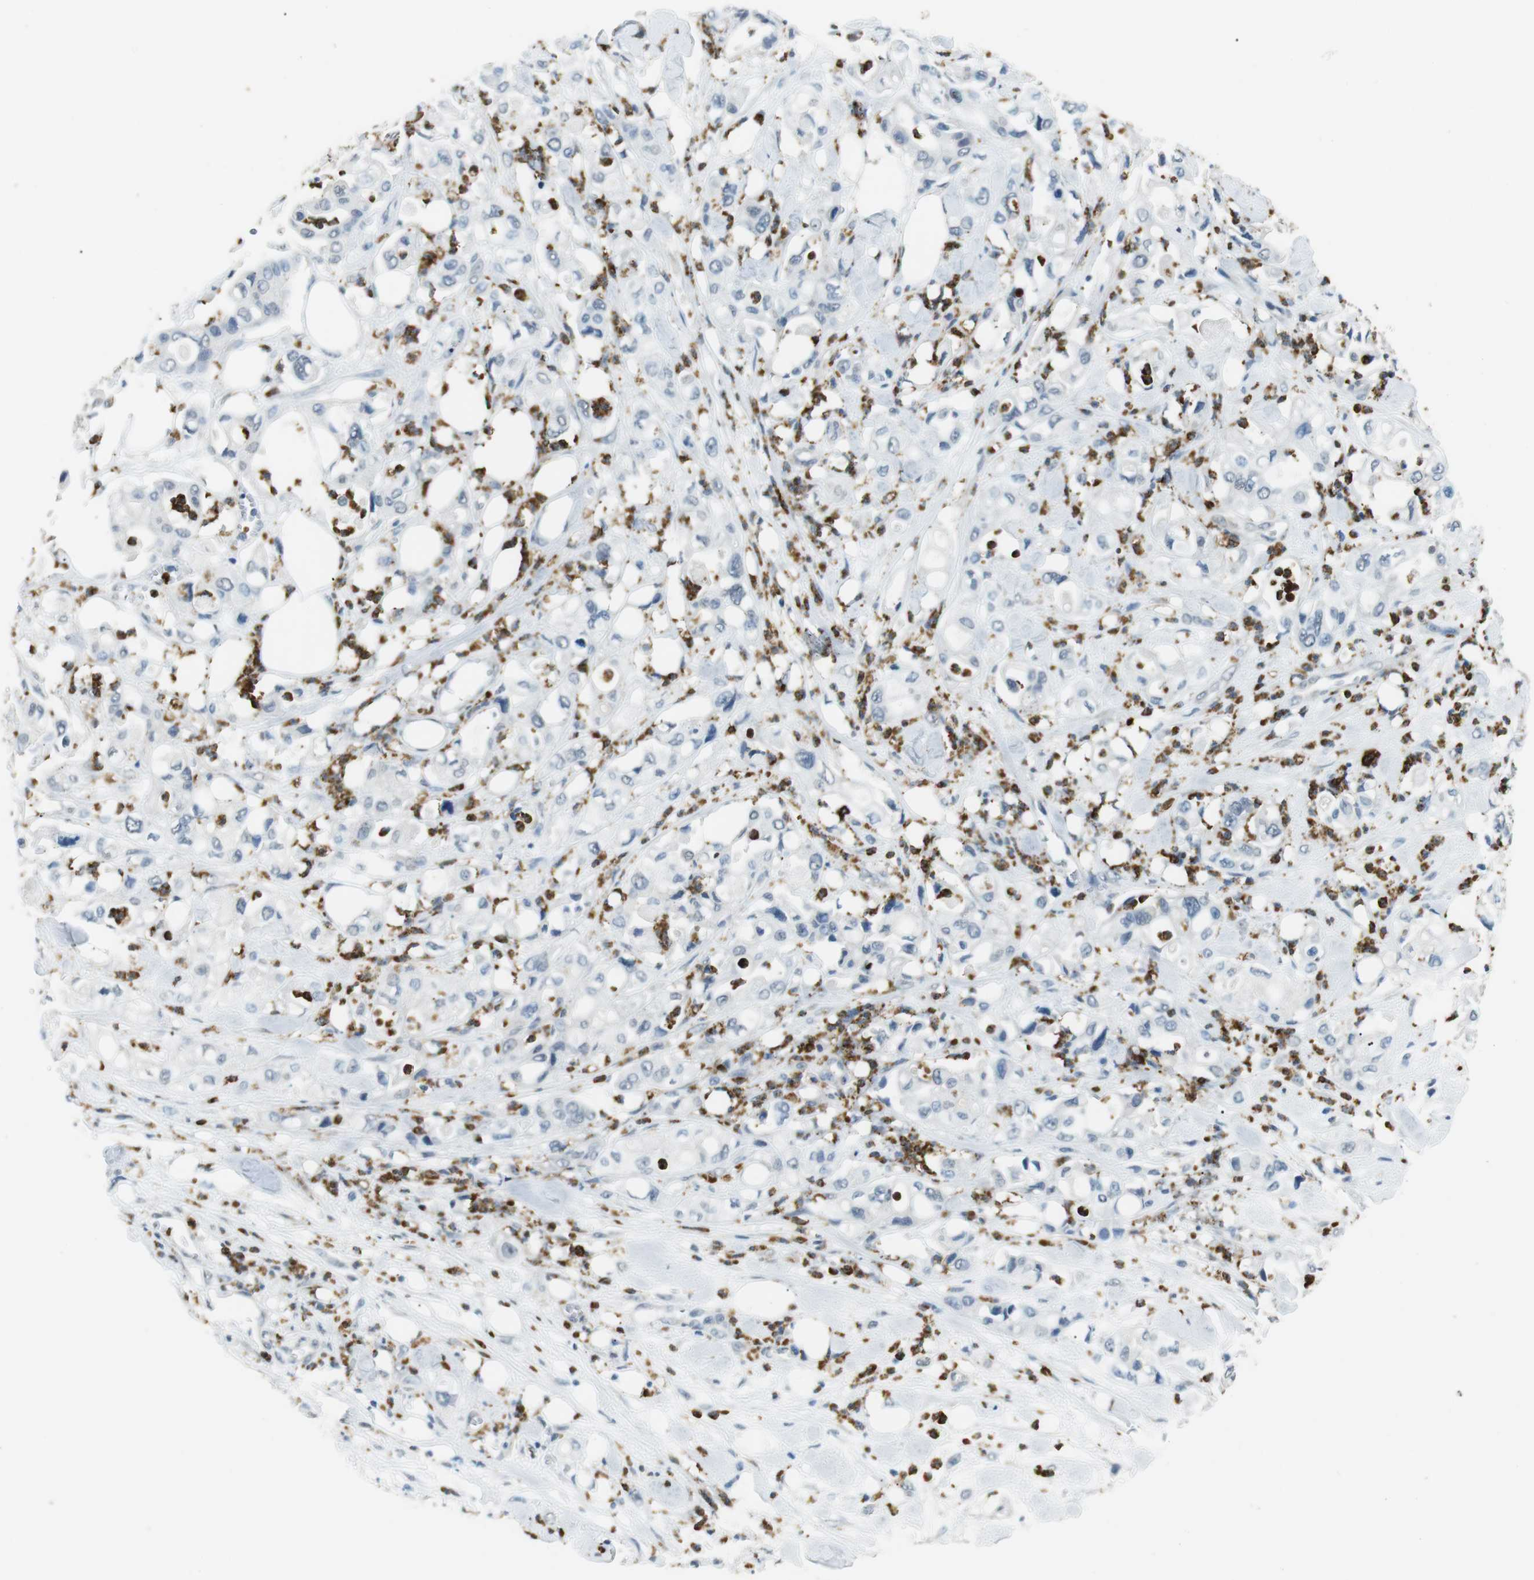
{"staining": {"intensity": "negative", "quantity": "none", "location": "none"}, "tissue": "pancreatic cancer", "cell_type": "Tumor cells", "image_type": "cancer", "snomed": [{"axis": "morphology", "description": "Adenocarcinoma, NOS"}, {"axis": "topography", "description": "Pancreas"}], "caption": "High power microscopy histopathology image of an immunohistochemistry (IHC) histopathology image of pancreatic cancer, revealing no significant positivity in tumor cells. Brightfield microscopy of immunohistochemistry stained with DAB (brown) and hematoxylin (blue), captured at high magnification.", "gene": "GZMM", "patient": {"sex": "male", "age": 70}}